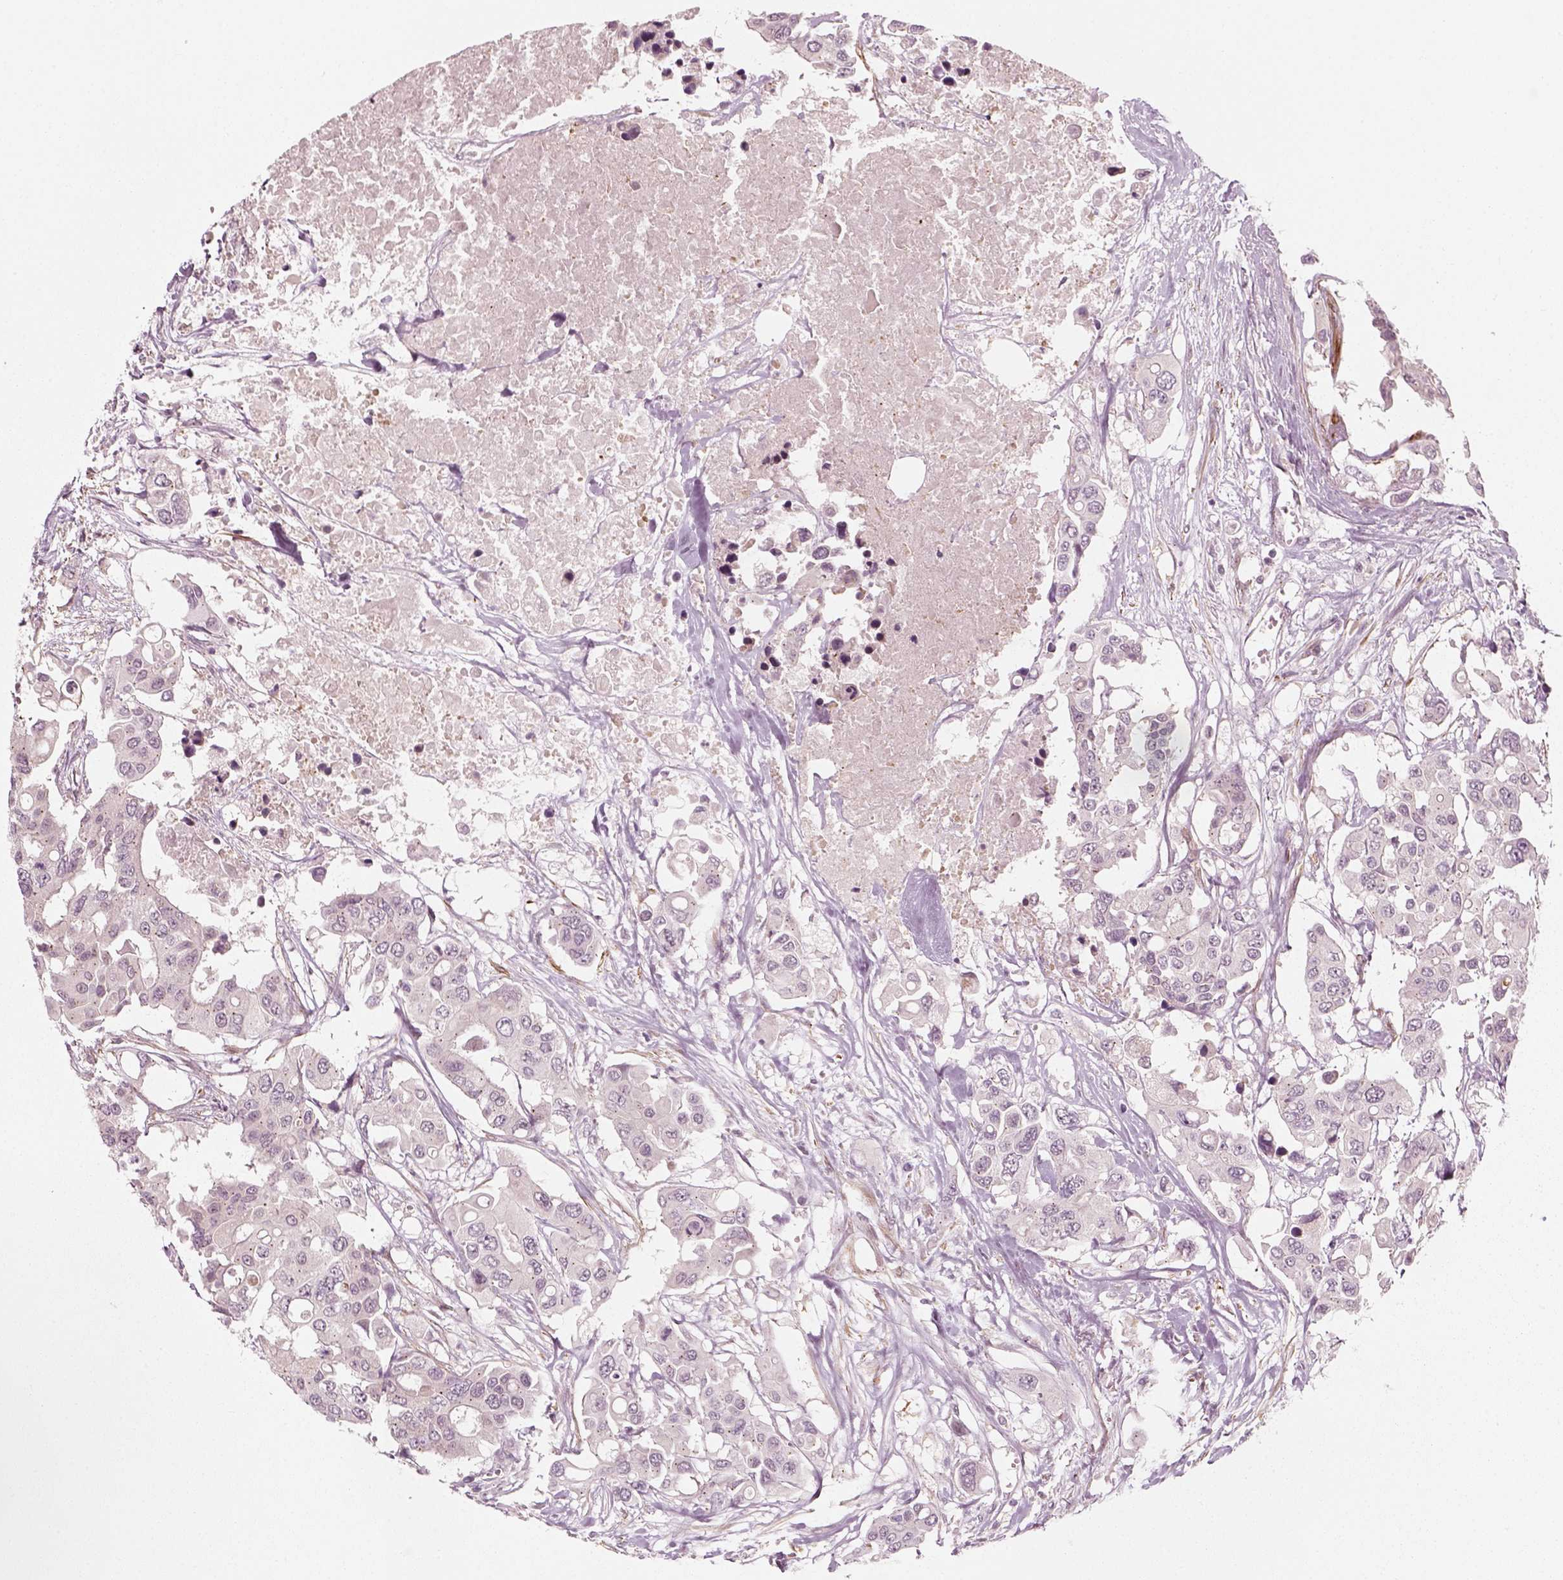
{"staining": {"intensity": "negative", "quantity": "none", "location": "none"}, "tissue": "colorectal cancer", "cell_type": "Tumor cells", "image_type": "cancer", "snomed": [{"axis": "morphology", "description": "Adenocarcinoma, NOS"}, {"axis": "topography", "description": "Colon"}], "caption": "DAB (3,3'-diaminobenzidine) immunohistochemical staining of human adenocarcinoma (colorectal) displays no significant positivity in tumor cells.", "gene": "MLIP", "patient": {"sex": "male", "age": 77}}